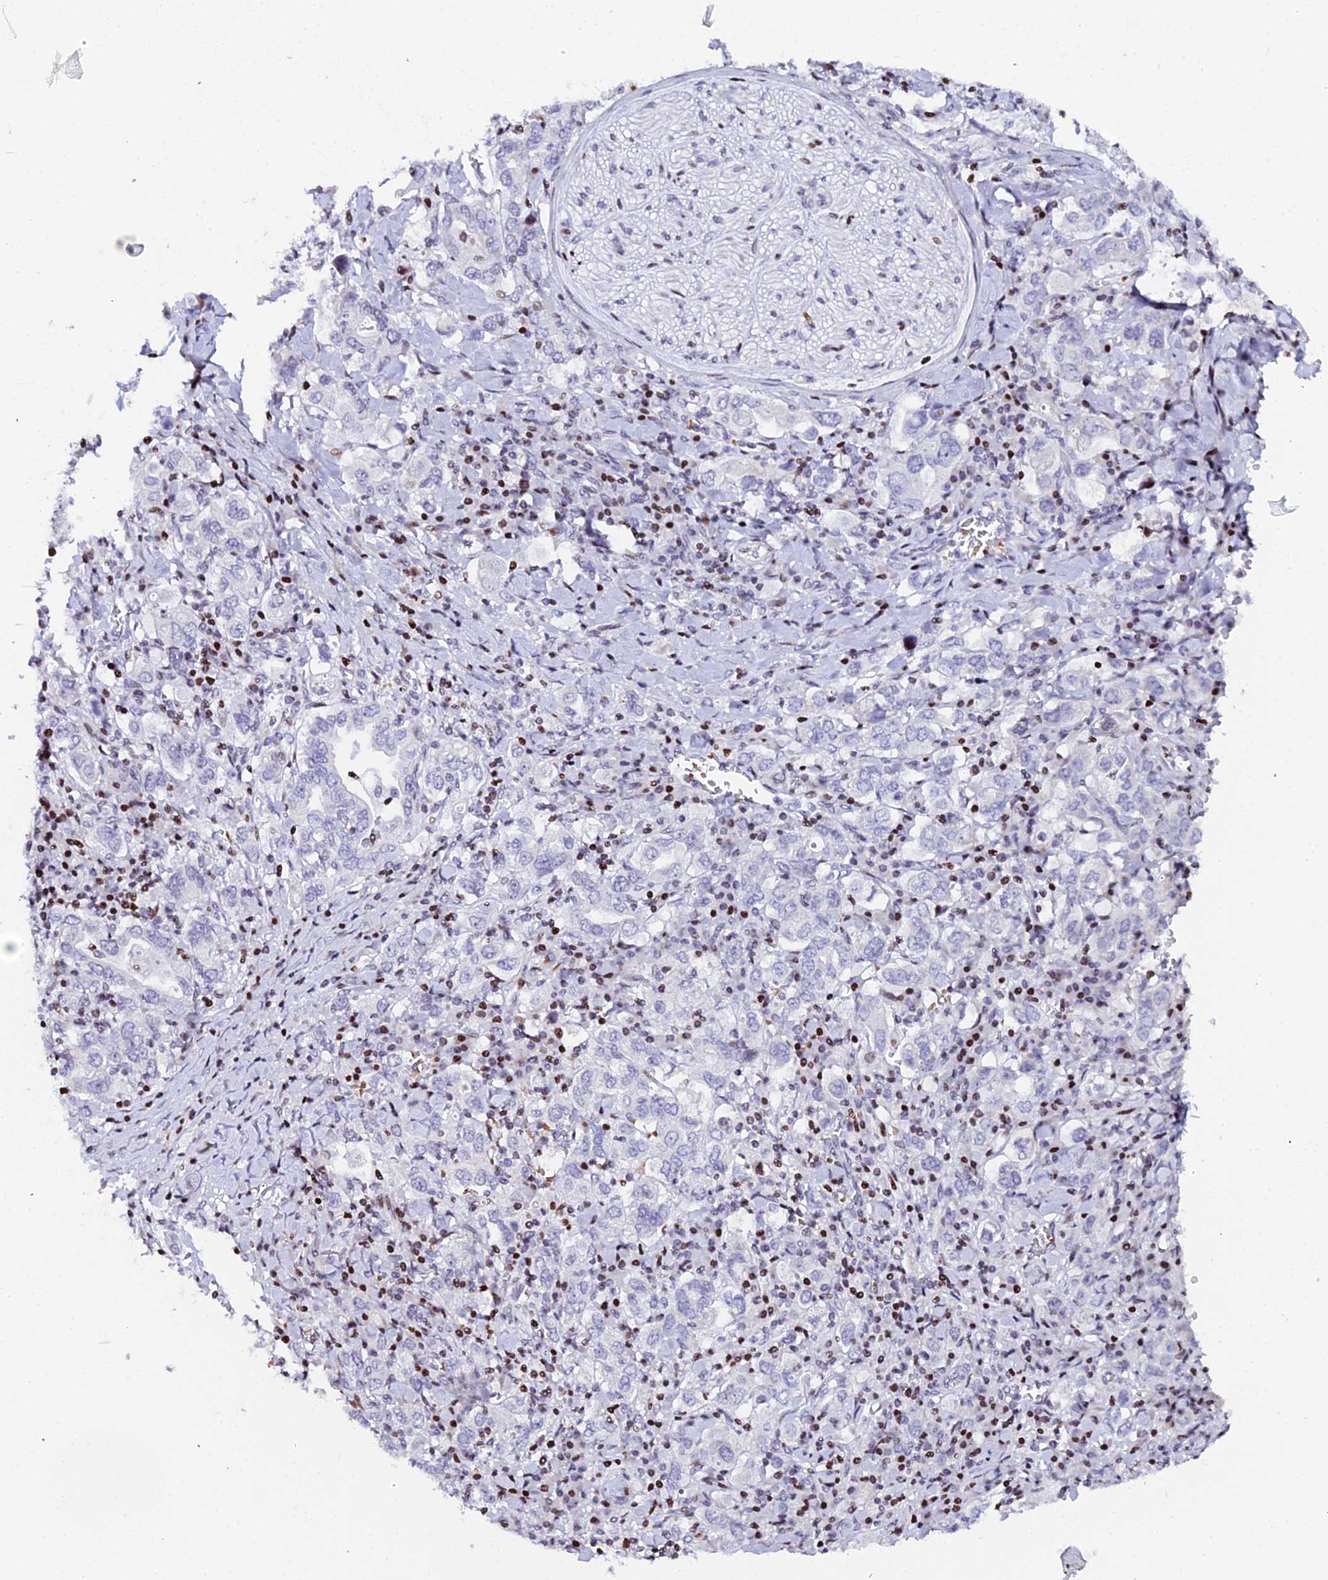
{"staining": {"intensity": "negative", "quantity": "none", "location": "none"}, "tissue": "stomach cancer", "cell_type": "Tumor cells", "image_type": "cancer", "snomed": [{"axis": "morphology", "description": "Adenocarcinoma, NOS"}, {"axis": "topography", "description": "Stomach, upper"}], "caption": "High power microscopy photomicrograph of an immunohistochemistry (IHC) histopathology image of stomach cancer (adenocarcinoma), revealing no significant positivity in tumor cells.", "gene": "MYNN", "patient": {"sex": "male", "age": 62}}